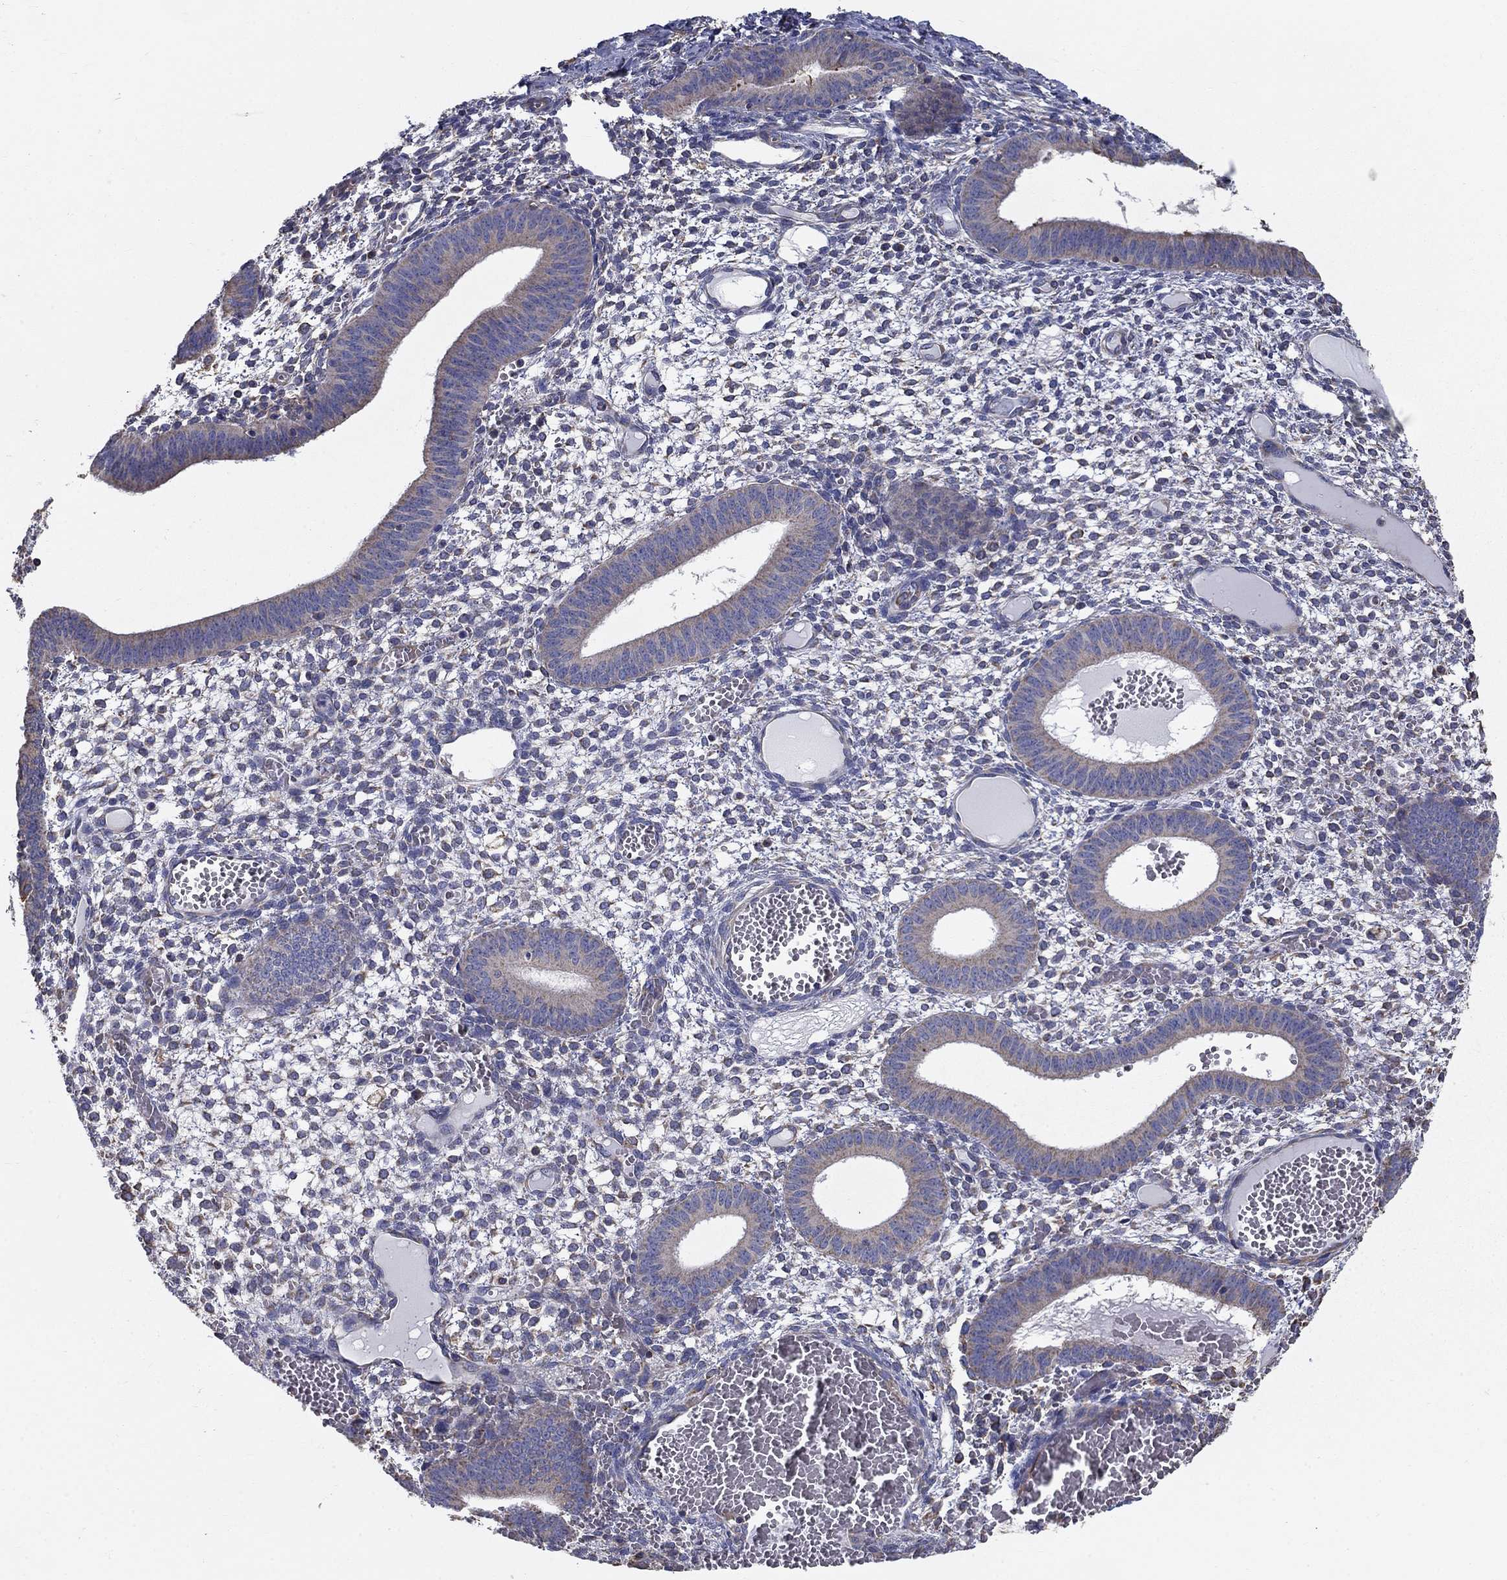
{"staining": {"intensity": "negative", "quantity": "none", "location": "none"}, "tissue": "endometrium", "cell_type": "Cells in endometrial stroma", "image_type": "normal", "snomed": [{"axis": "morphology", "description": "Normal tissue, NOS"}, {"axis": "topography", "description": "Endometrium"}], "caption": "Immunohistochemical staining of unremarkable endometrium displays no significant expression in cells in endometrial stroma.", "gene": "NME5", "patient": {"sex": "female", "age": 42}}